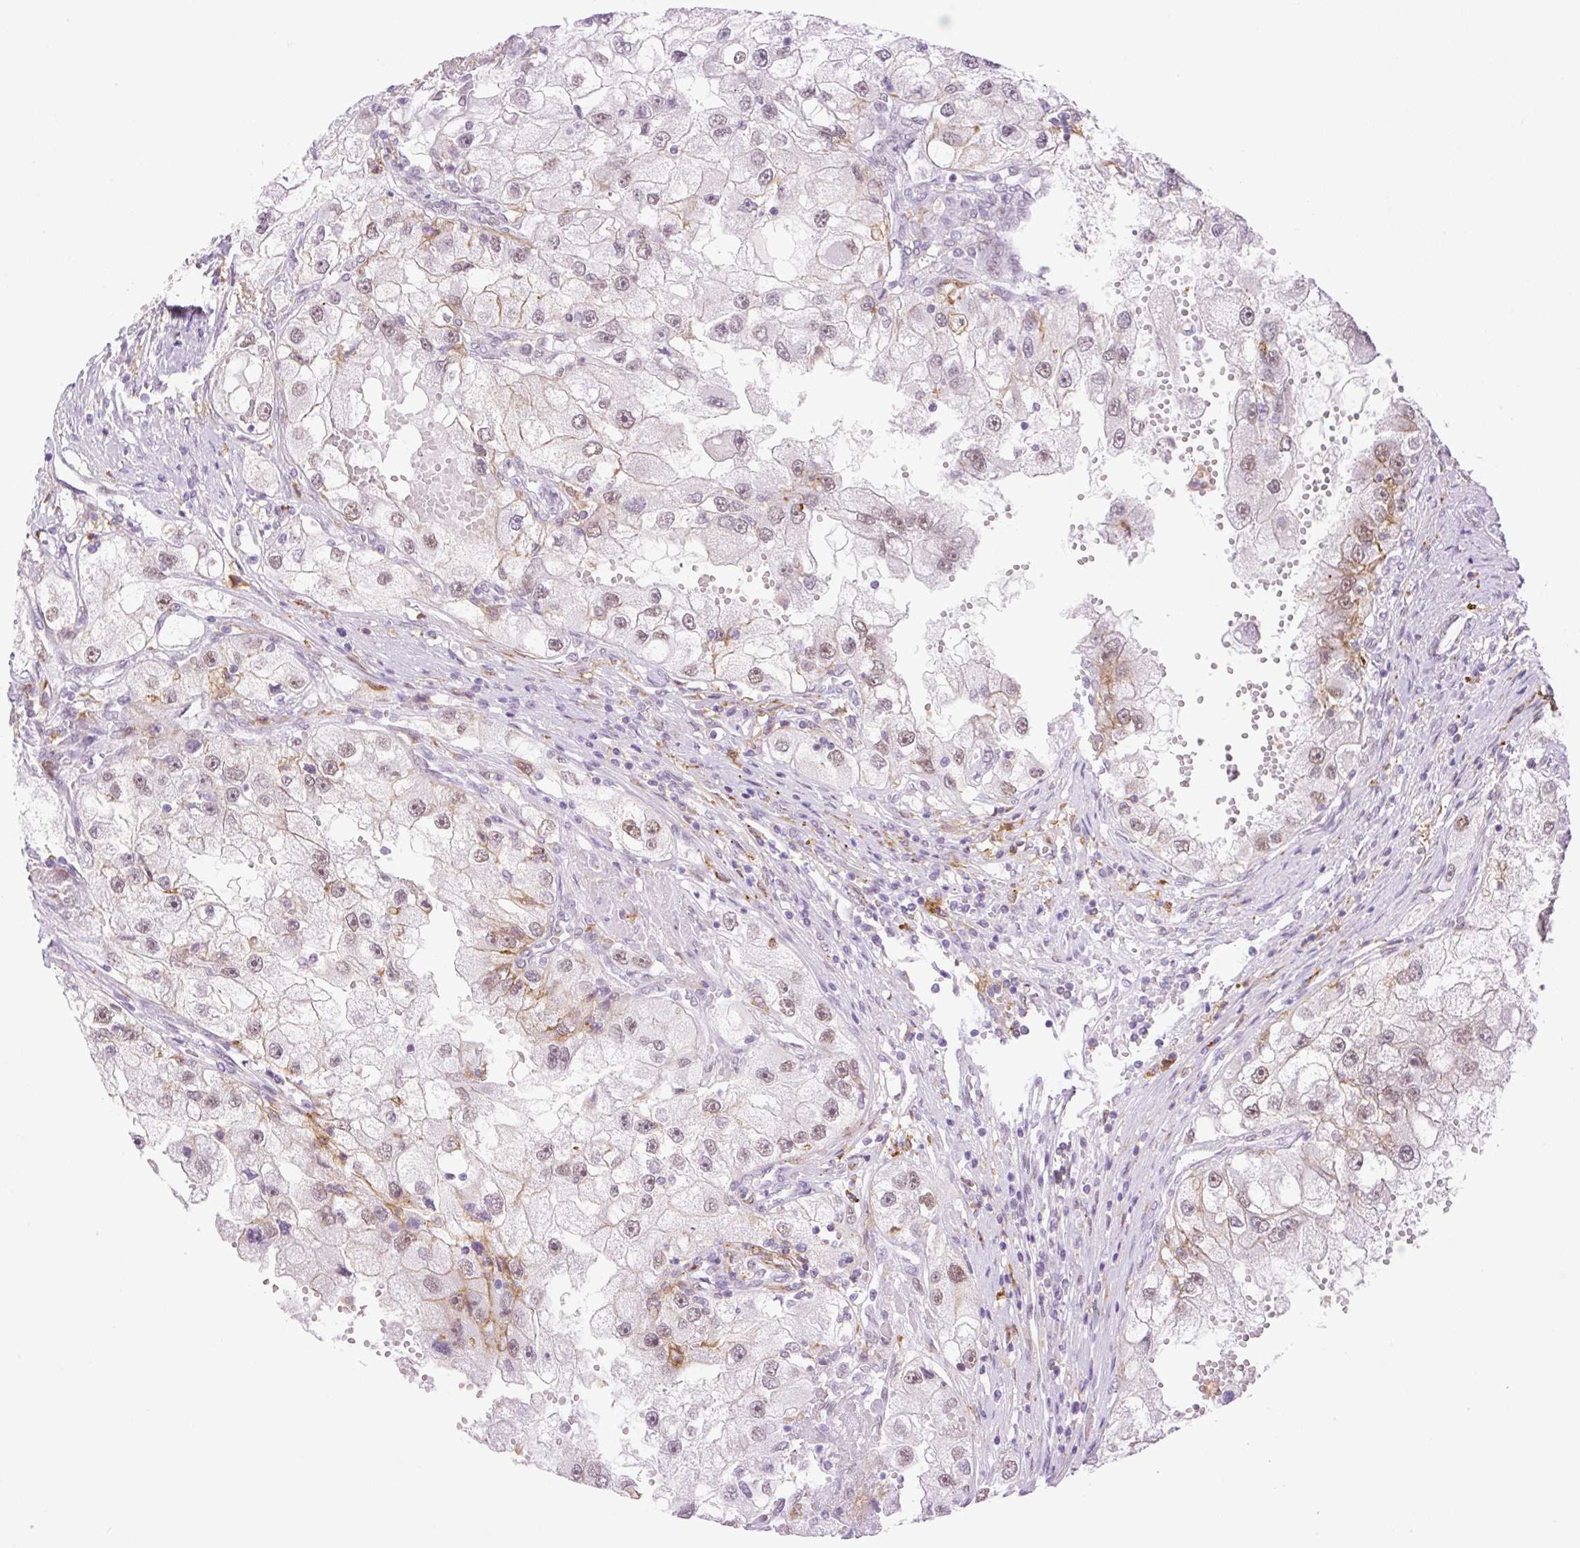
{"staining": {"intensity": "moderate", "quantity": "25%-75%", "location": "cytoplasmic/membranous,nuclear"}, "tissue": "renal cancer", "cell_type": "Tumor cells", "image_type": "cancer", "snomed": [{"axis": "morphology", "description": "Adenocarcinoma, NOS"}, {"axis": "topography", "description": "Kidney"}], "caption": "Human renal adenocarcinoma stained with a protein marker exhibits moderate staining in tumor cells.", "gene": "PALM3", "patient": {"sex": "male", "age": 63}}